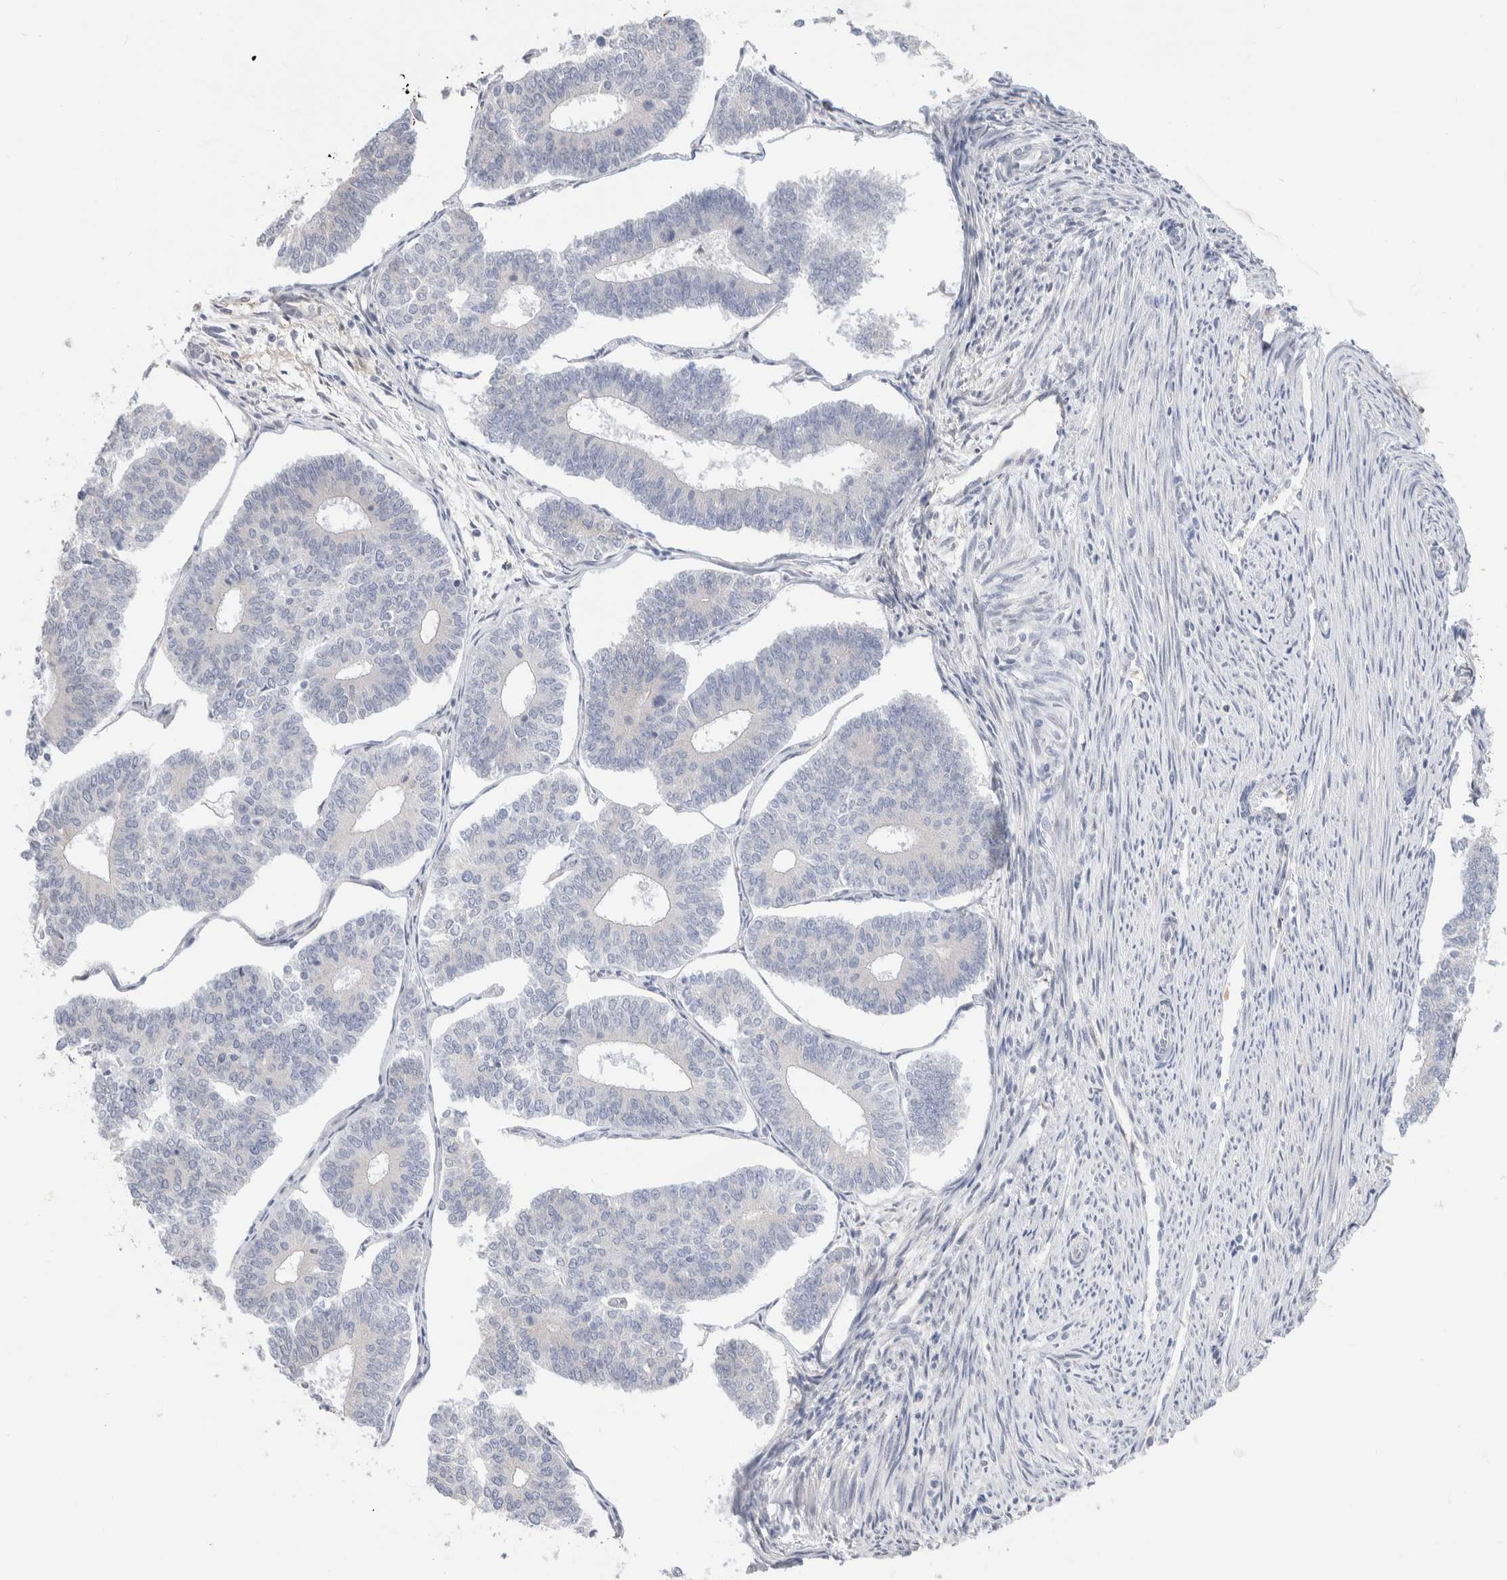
{"staining": {"intensity": "negative", "quantity": "none", "location": "none"}, "tissue": "endometrial cancer", "cell_type": "Tumor cells", "image_type": "cancer", "snomed": [{"axis": "morphology", "description": "Adenocarcinoma, NOS"}, {"axis": "topography", "description": "Endometrium"}], "caption": "A photomicrograph of human adenocarcinoma (endometrial) is negative for staining in tumor cells. (DAB immunohistochemistry with hematoxylin counter stain).", "gene": "RUSF1", "patient": {"sex": "female", "age": 70}}